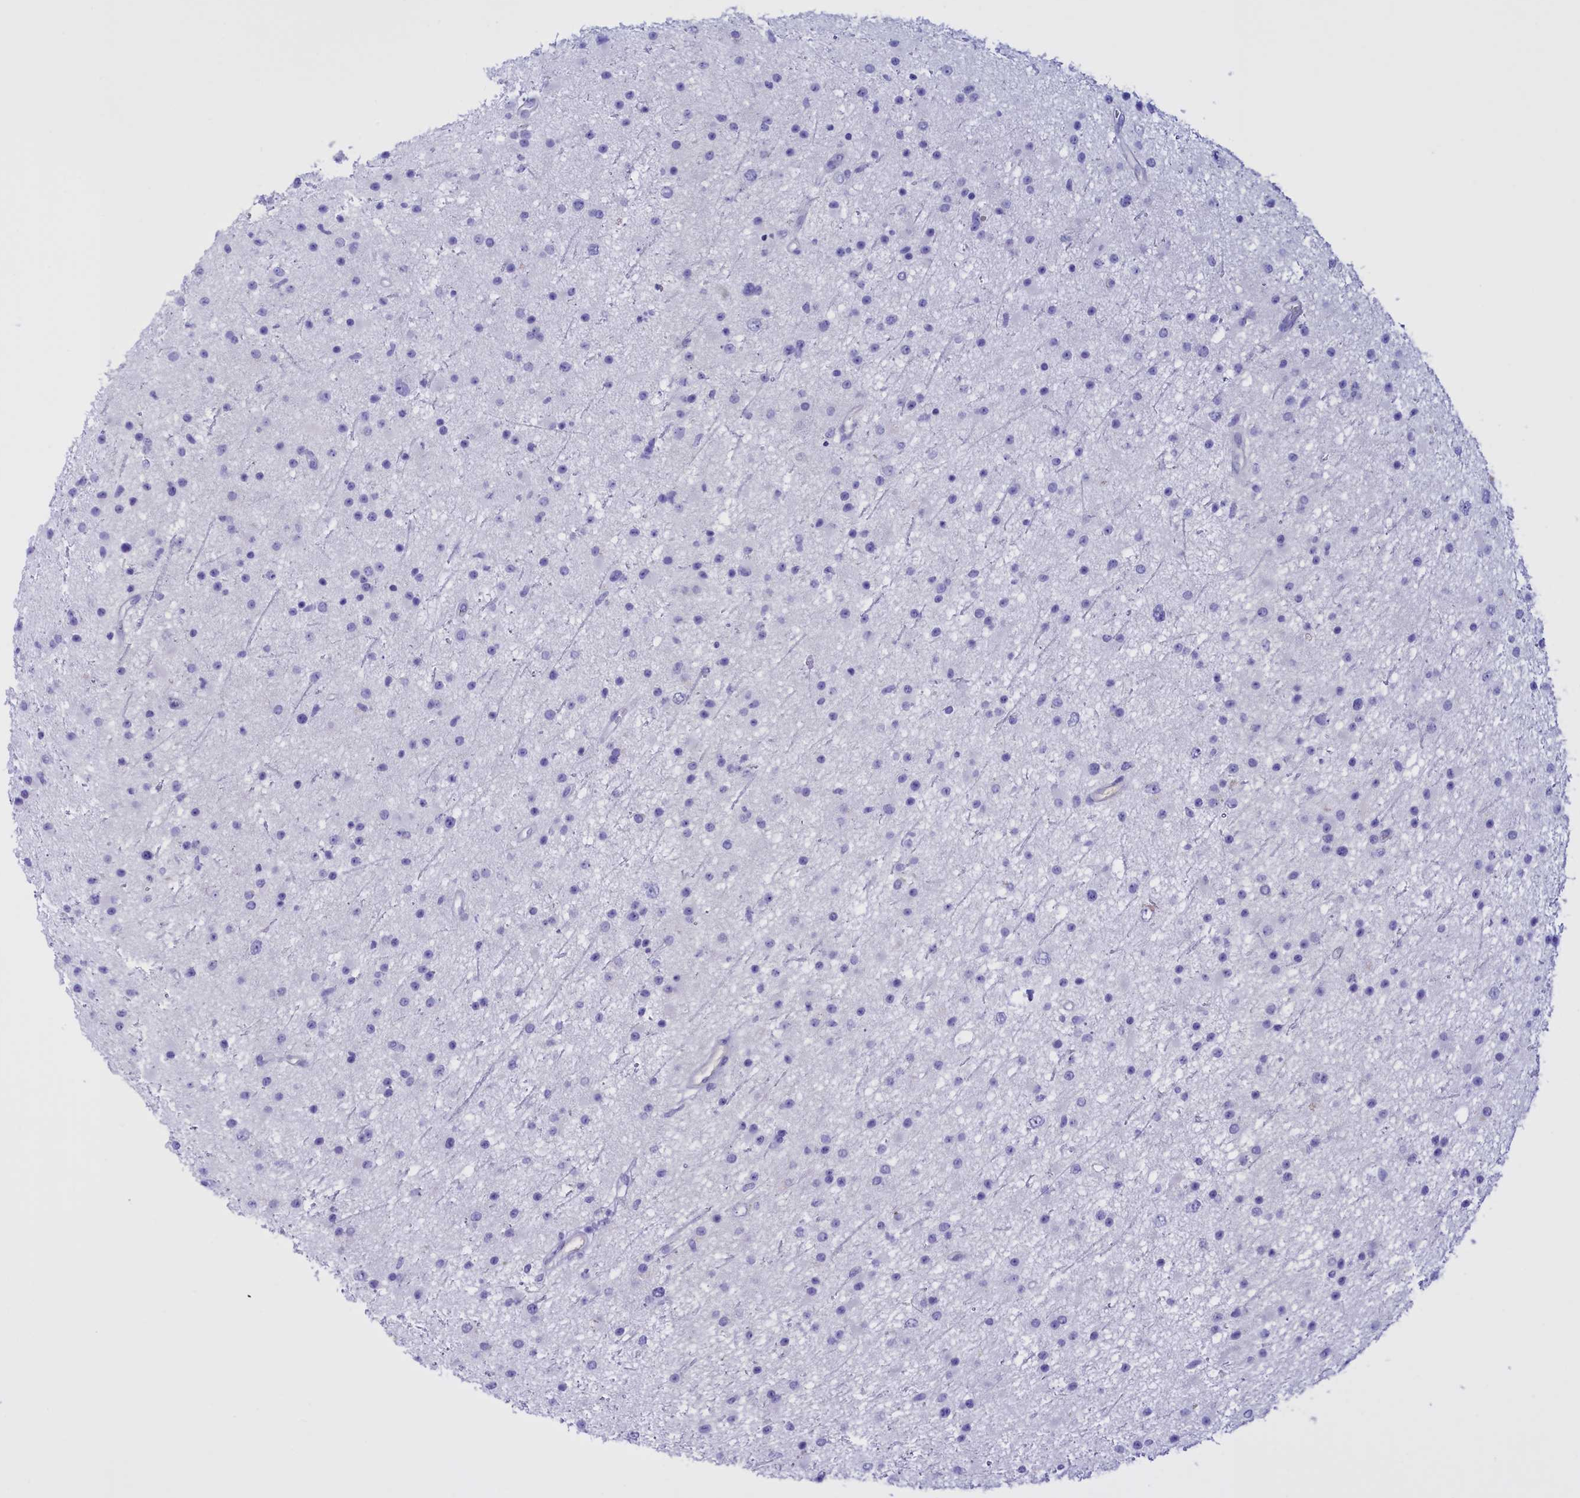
{"staining": {"intensity": "negative", "quantity": "none", "location": "none"}, "tissue": "glioma", "cell_type": "Tumor cells", "image_type": "cancer", "snomed": [{"axis": "morphology", "description": "Glioma, malignant, Low grade"}, {"axis": "topography", "description": "Cerebral cortex"}], "caption": "An IHC image of glioma is shown. There is no staining in tumor cells of glioma.", "gene": "PROK2", "patient": {"sex": "female", "age": 39}}